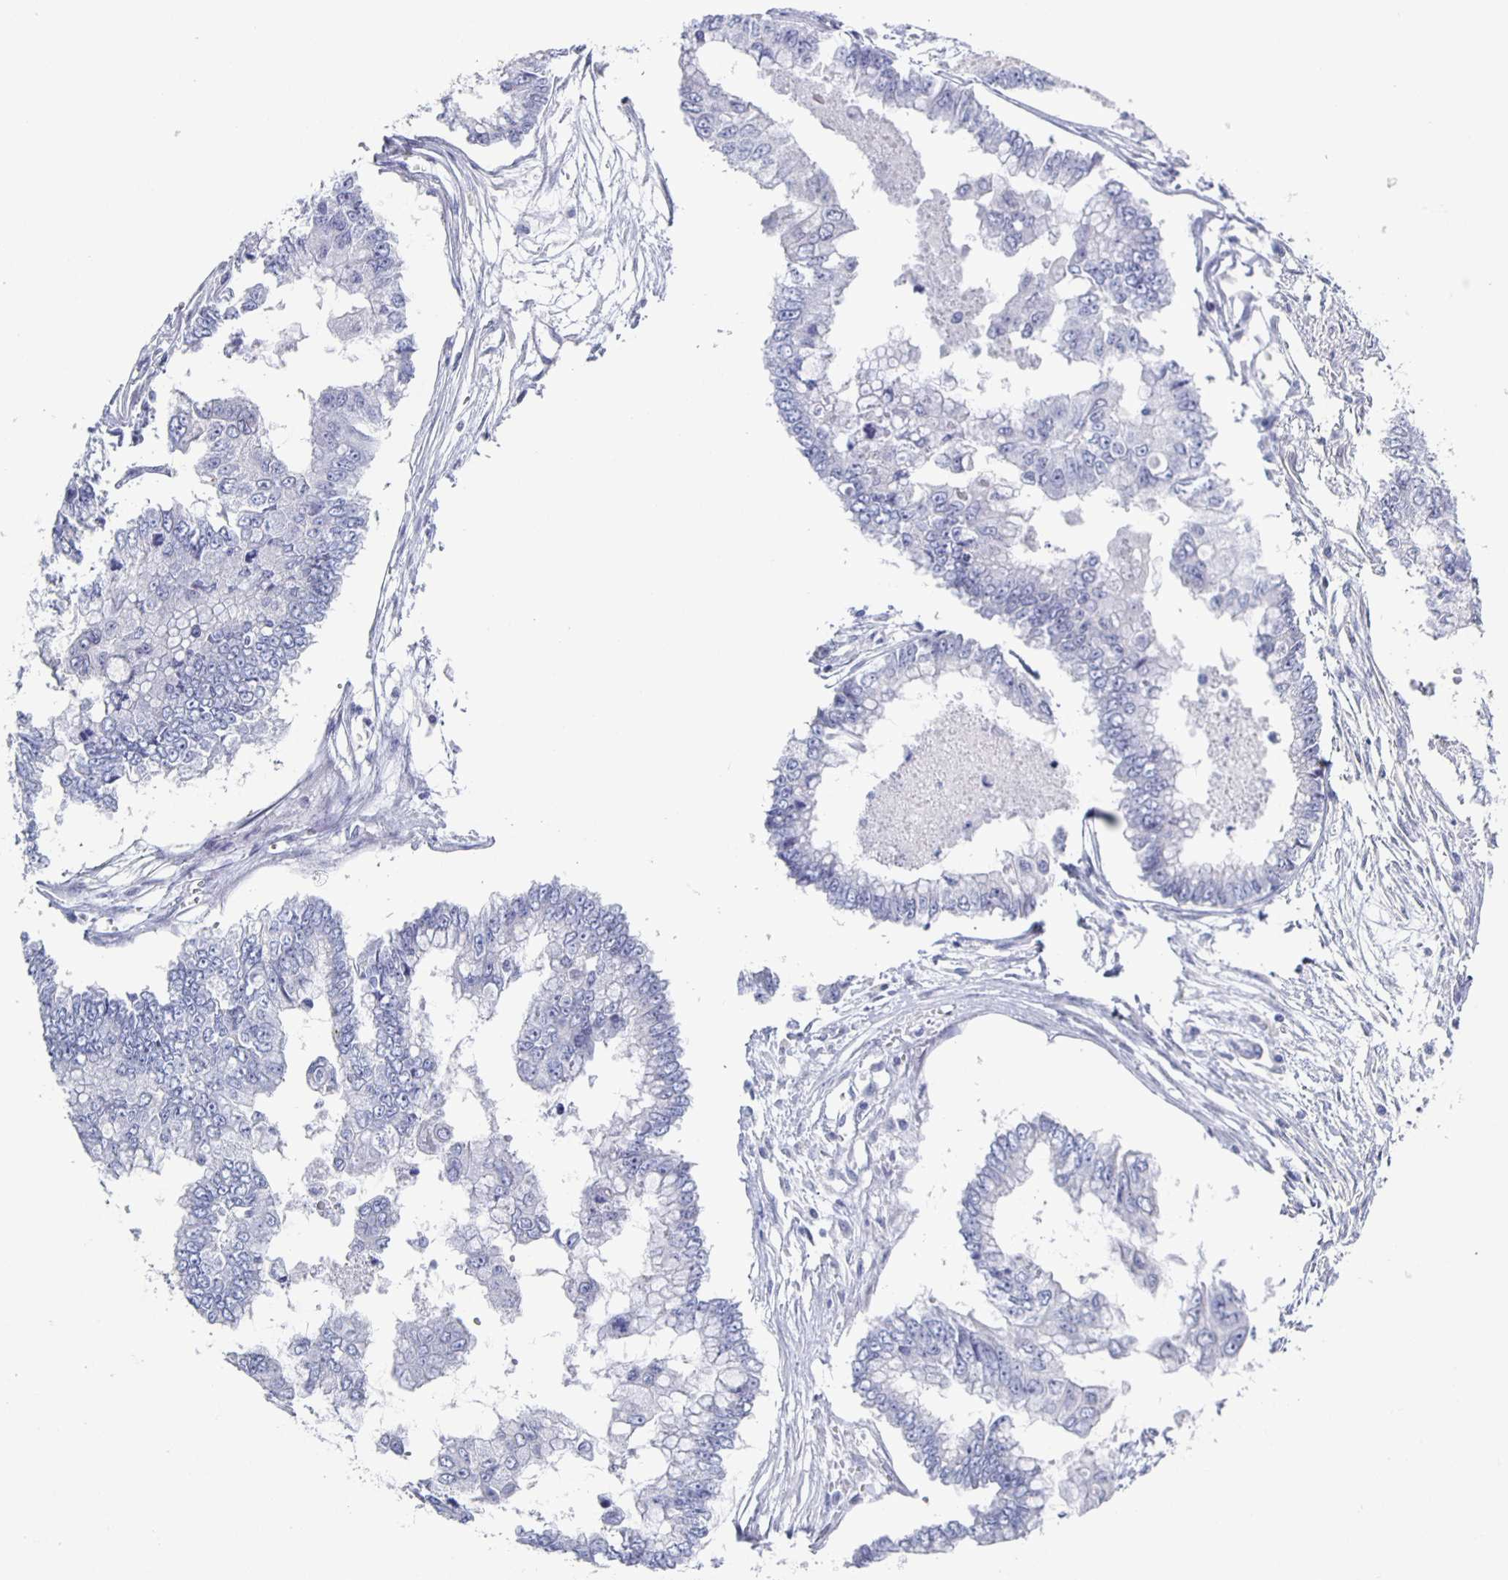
{"staining": {"intensity": "negative", "quantity": "none", "location": "none"}, "tissue": "ovarian cancer", "cell_type": "Tumor cells", "image_type": "cancer", "snomed": [{"axis": "morphology", "description": "Cystadenocarcinoma, mucinous, NOS"}, {"axis": "topography", "description": "Ovary"}], "caption": "The micrograph reveals no significant staining in tumor cells of ovarian cancer. (Brightfield microscopy of DAB immunohistochemistry (IHC) at high magnification).", "gene": "CCDC17", "patient": {"sex": "female", "age": 72}}